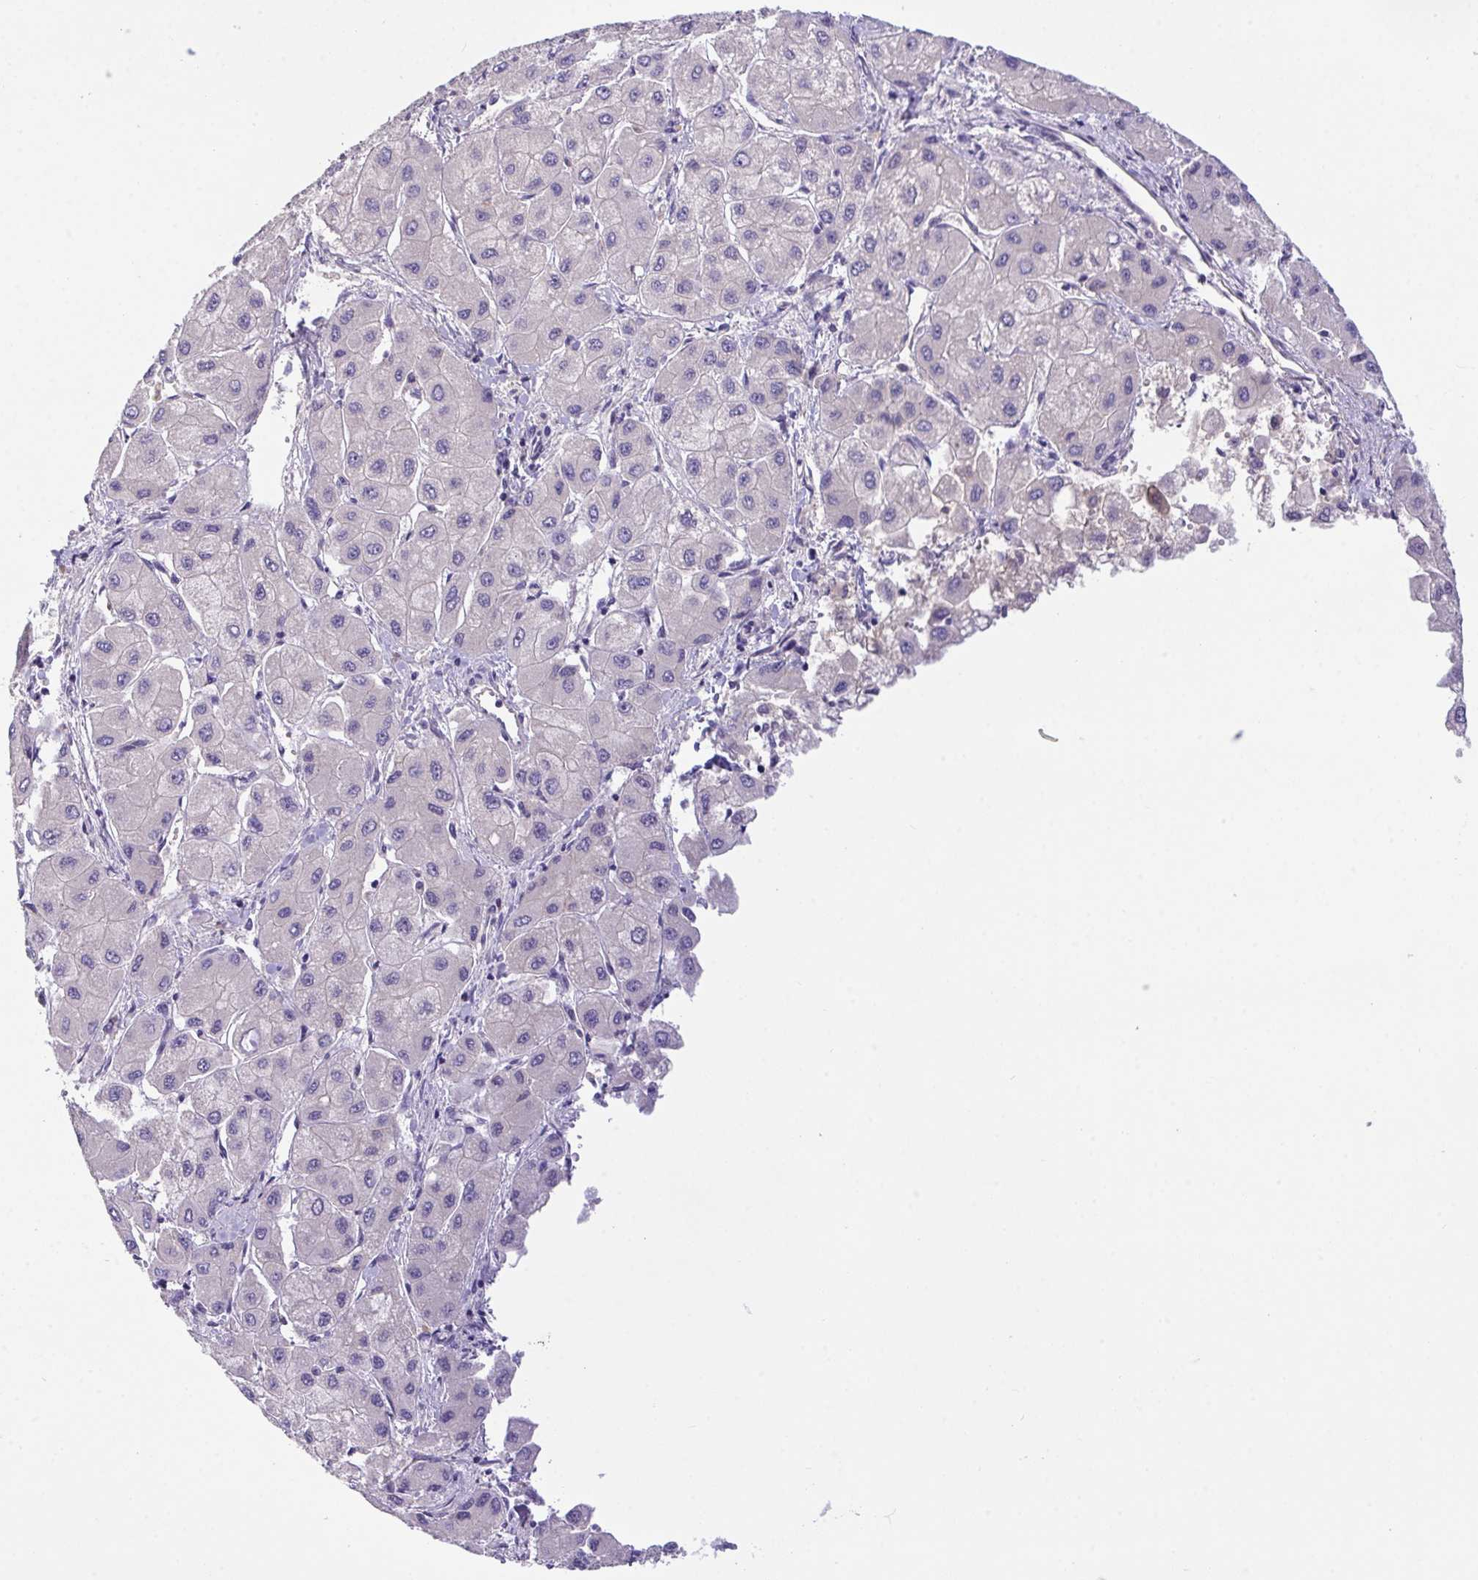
{"staining": {"intensity": "negative", "quantity": "none", "location": "none"}, "tissue": "liver cancer", "cell_type": "Tumor cells", "image_type": "cancer", "snomed": [{"axis": "morphology", "description": "Carcinoma, Hepatocellular, NOS"}, {"axis": "topography", "description": "Liver"}], "caption": "The histopathology image demonstrates no staining of tumor cells in liver cancer.", "gene": "ZNF581", "patient": {"sex": "male", "age": 40}}